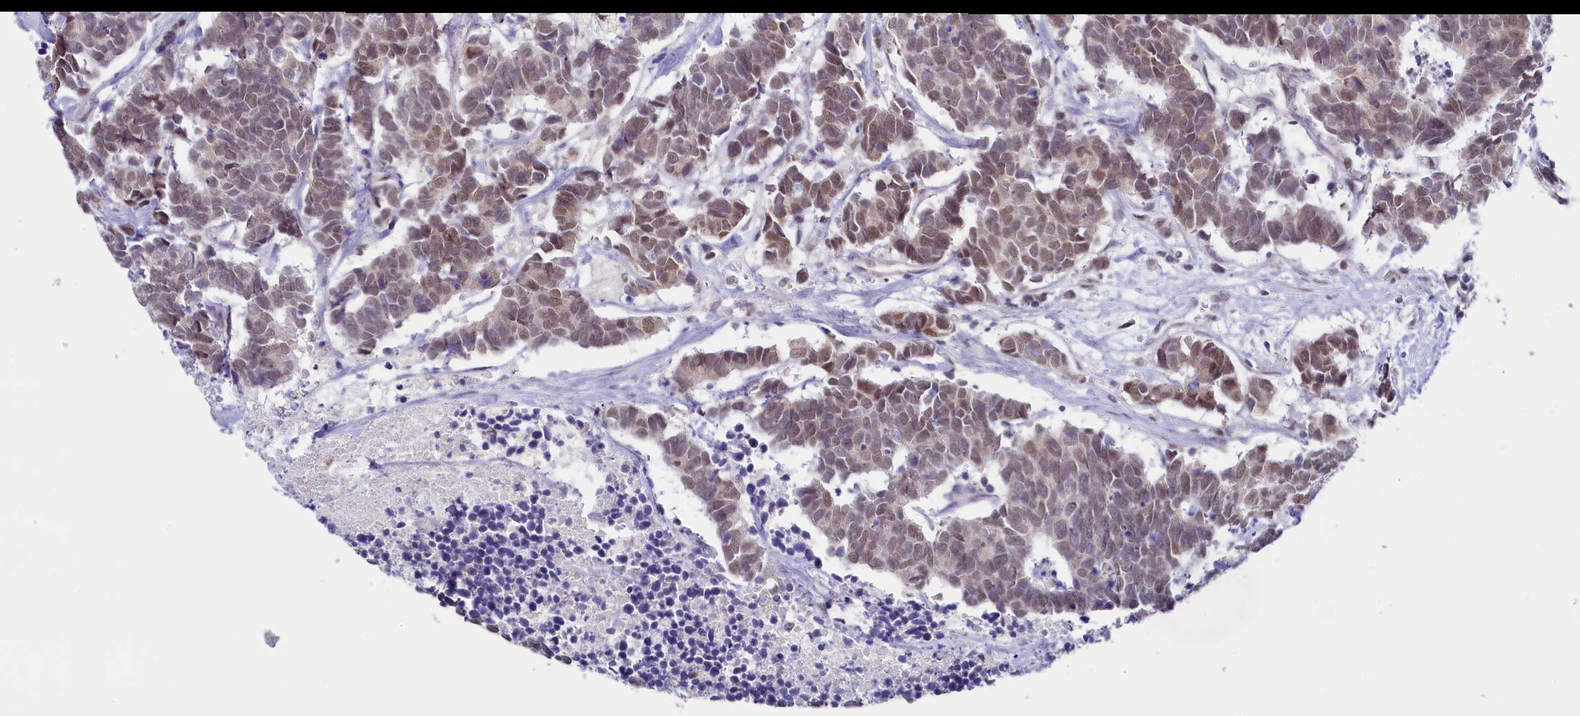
{"staining": {"intensity": "moderate", "quantity": "25%-75%", "location": "nuclear"}, "tissue": "carcinoid", "cell_type": "Tumor cells", "image_type": "cancer", "snomed": [{"axis": "morphology", "description": "Carcinoma, NOS"}, {"axis": "morphology", "description": "Carcinoid, malignant, NOS"}, {"axis": "topography", "description": "Urinary bladder"}], "caption": "Carcinoid stained with immunohistochemistry reveals moderate nuclear expression in approximately 25%-75% of tumor cells. (DAB (3,3'-diaminobenzidine) = brown stain, brightfield microscopy at high magnification).", "gene": "PPHLN1", "patient": {"sex": "male", "age": 57}}